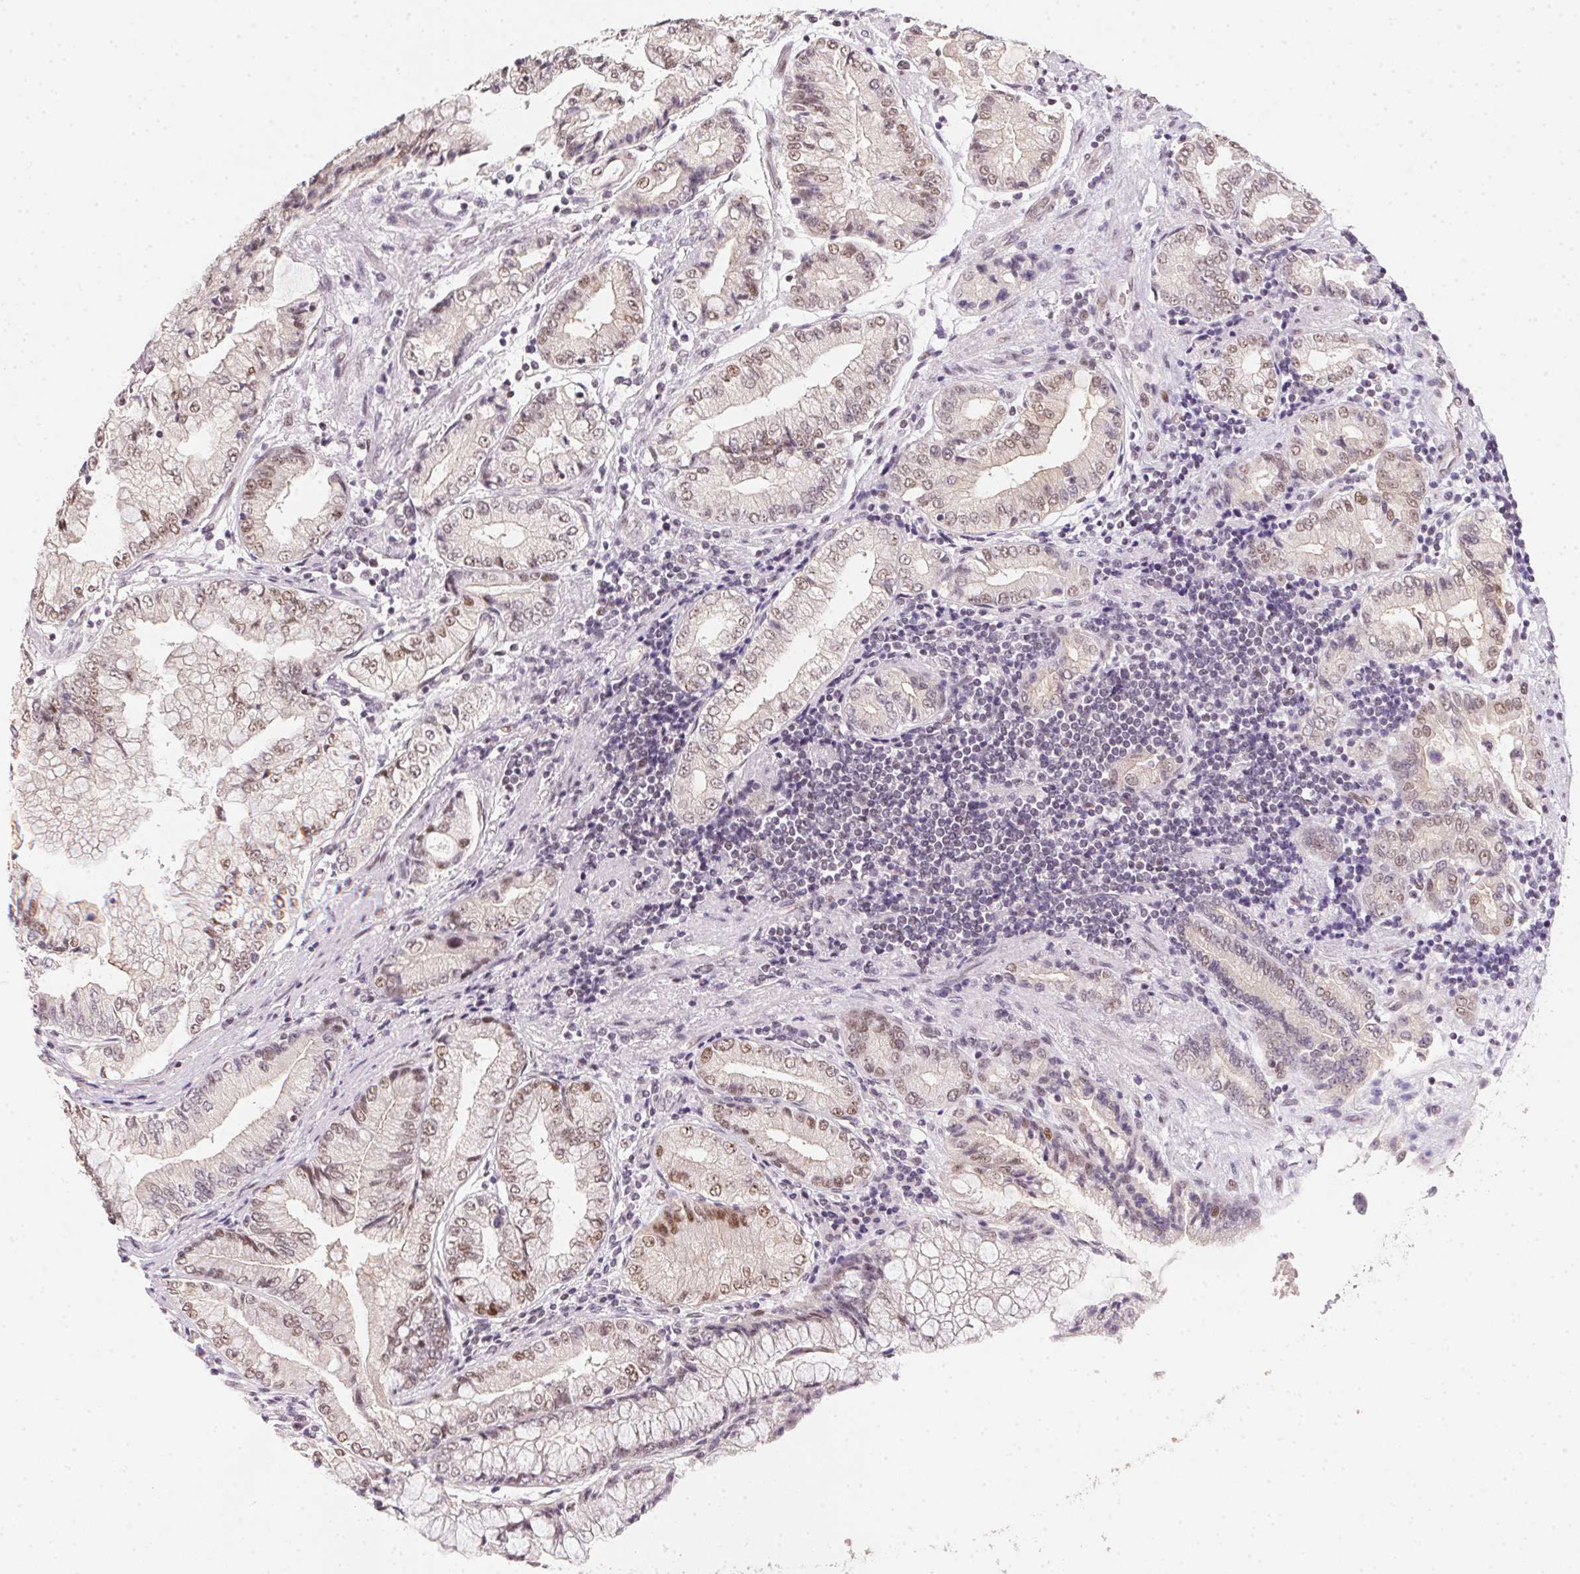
{"staining": {"intensity": "weak", "quantity": "25%-75%", "location": "nuclear"}, "tissue": "stomach cancer", "cell_type": "Tumor cells", "image_type": "cancer", "snomed": [{"axis": "morphology", "description": "Adenocarcinoma, NOS"}, {"axis": "topography", "description": "Stomach, upper"}], "caption": "Tumor cells show low levels of weak nuclear expression in about 25%-75% of cells in stomach cancer.", "gene": "KDM4D", "patient": {"sex": "female", "age": 74}}